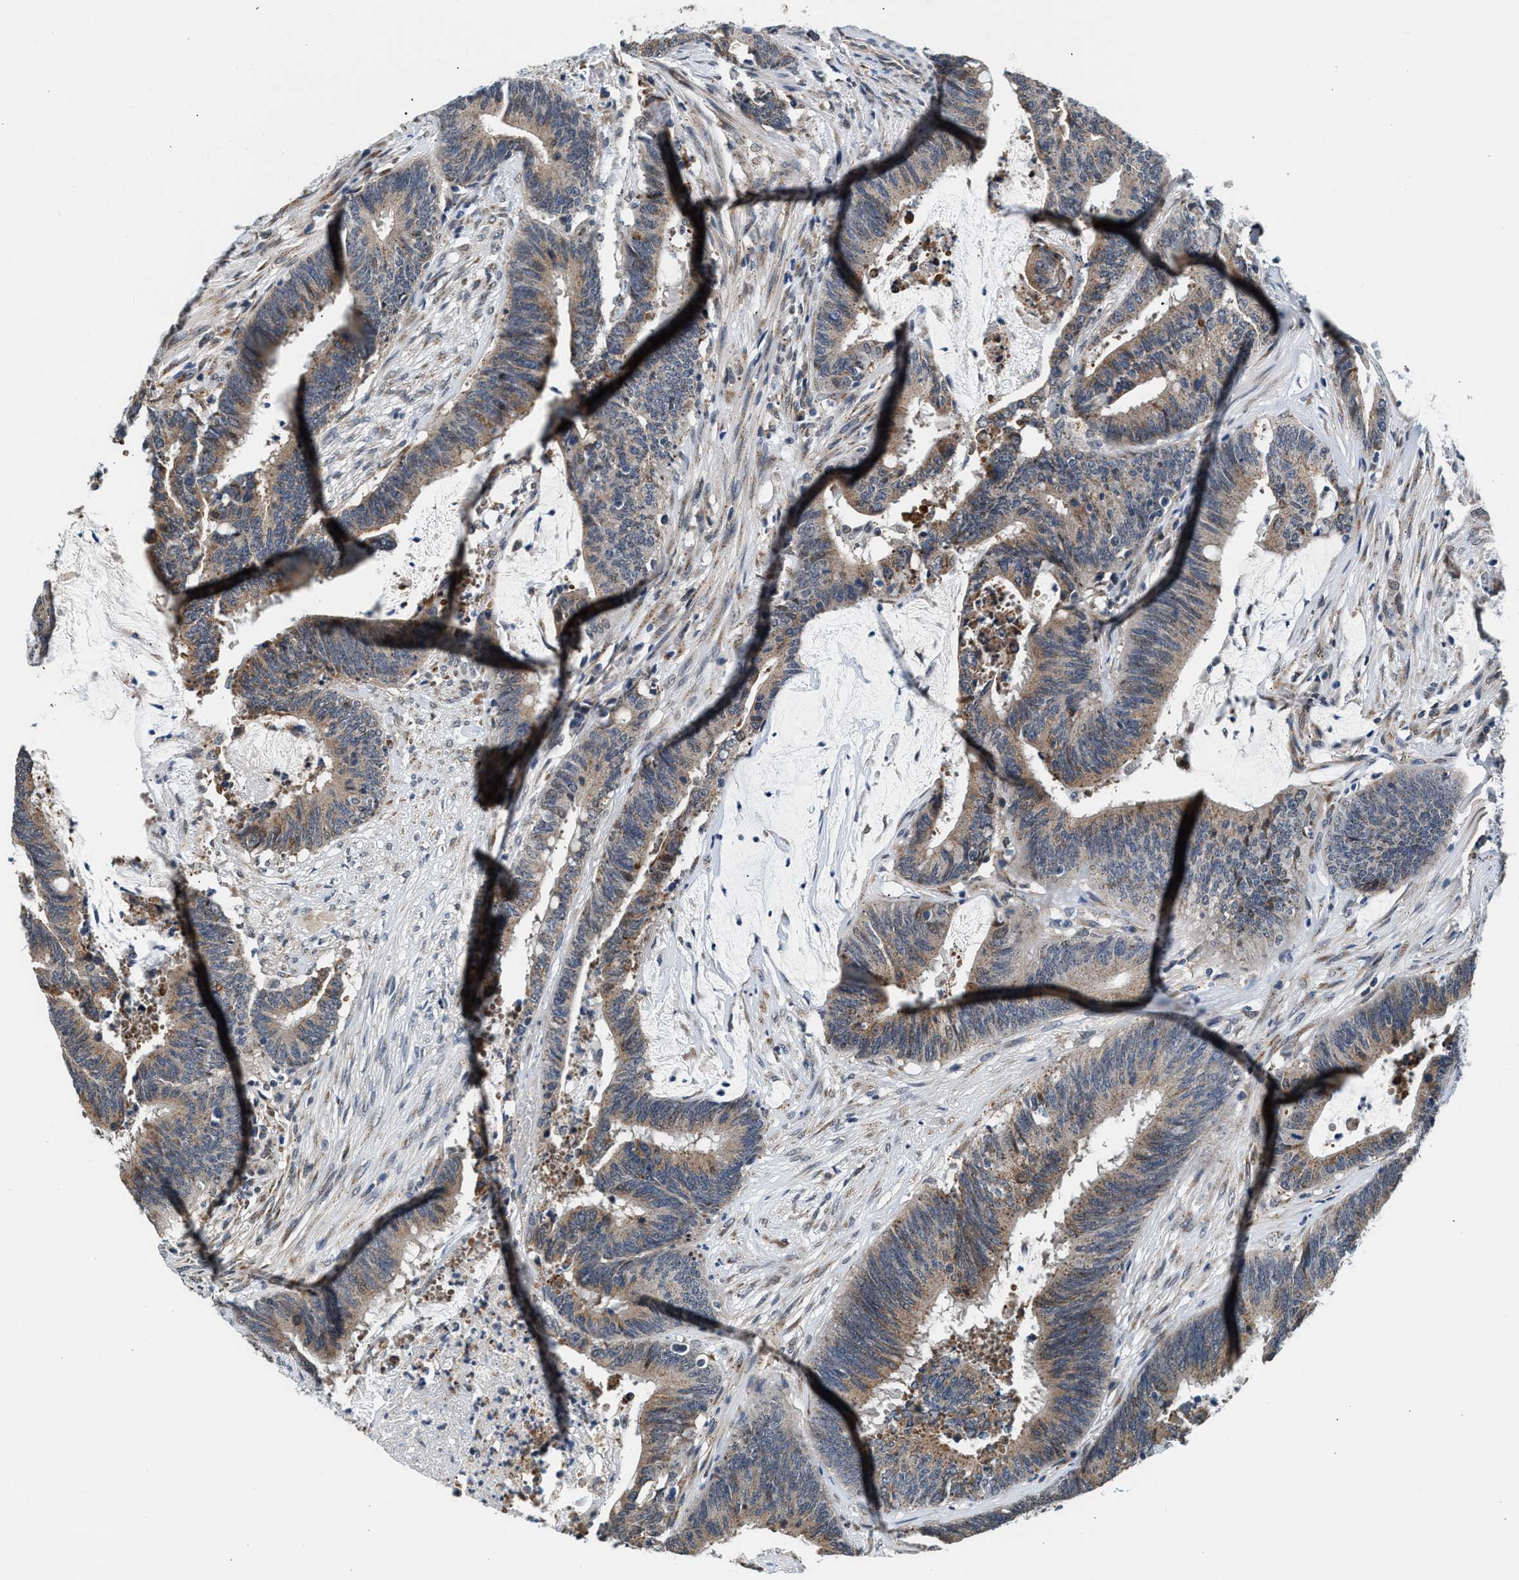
{"staining": {"intensity": "weak", "quantity": ">75%", "location": "cytoplasmic/membranous"}, "tissue": "colorectal cancer", "cell_type": "Tumor cells", "image_type": "cancer", "snomed": [{"axis": "morphology", "description": "Adenocarcinoma, NOS"}, {"axis": "topography", "description": "Rectum"}], "caption": "A histopathology image showing weak cytoplasmic/membranous staining in approximately >75% of tumor cells in adenocarcinoma (colorectal), as visualized by brown immunohistochemical staining.", "gene": "KCNMB2", "patient": {"sex": "female", "age": 66}}